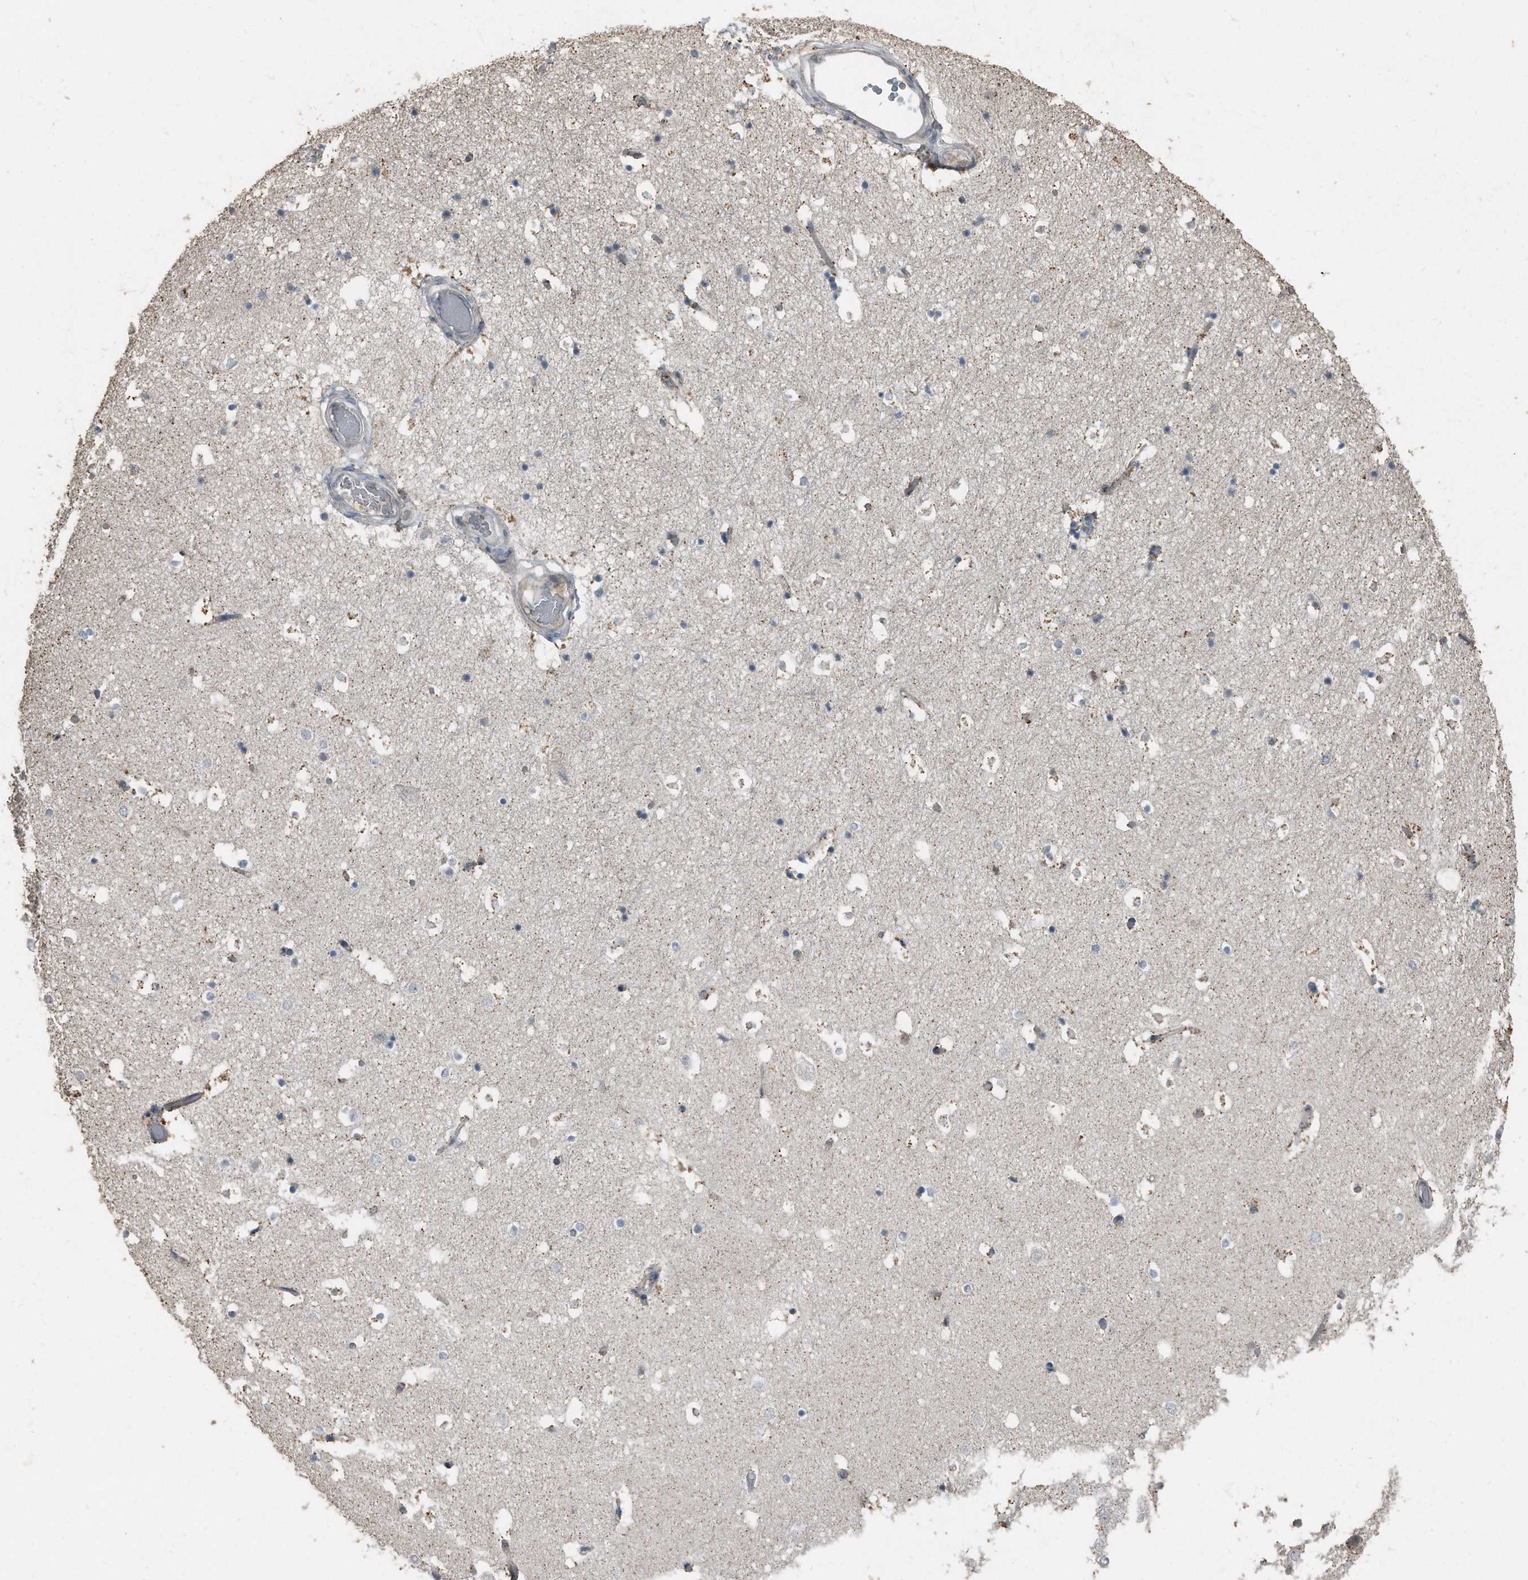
{"staining": {"intensity": "moderate", "quantity": "<25%", "location": "cytoplasmic/membranous"}, "tissue": "hippocampus", "cell_type": "Glial cells", "image_type": "normal", "snomed": [{"axis": "morphology", "description": "Normal tissue, NOS"}, {"axis": "topography", "description": "Hippocampus"}], "caption": "DAB immunohistochemical staining of normal hippocampus demonstrates moderate cytoplasmic/membranous protein positivity in approximately <25% of glial cells. (DAB (3,3'-diaminobenzidine) IHC with brightfield microscopy, high magnification).", "gene": "C9", "patient": {"sex": "female", "age": 52}}